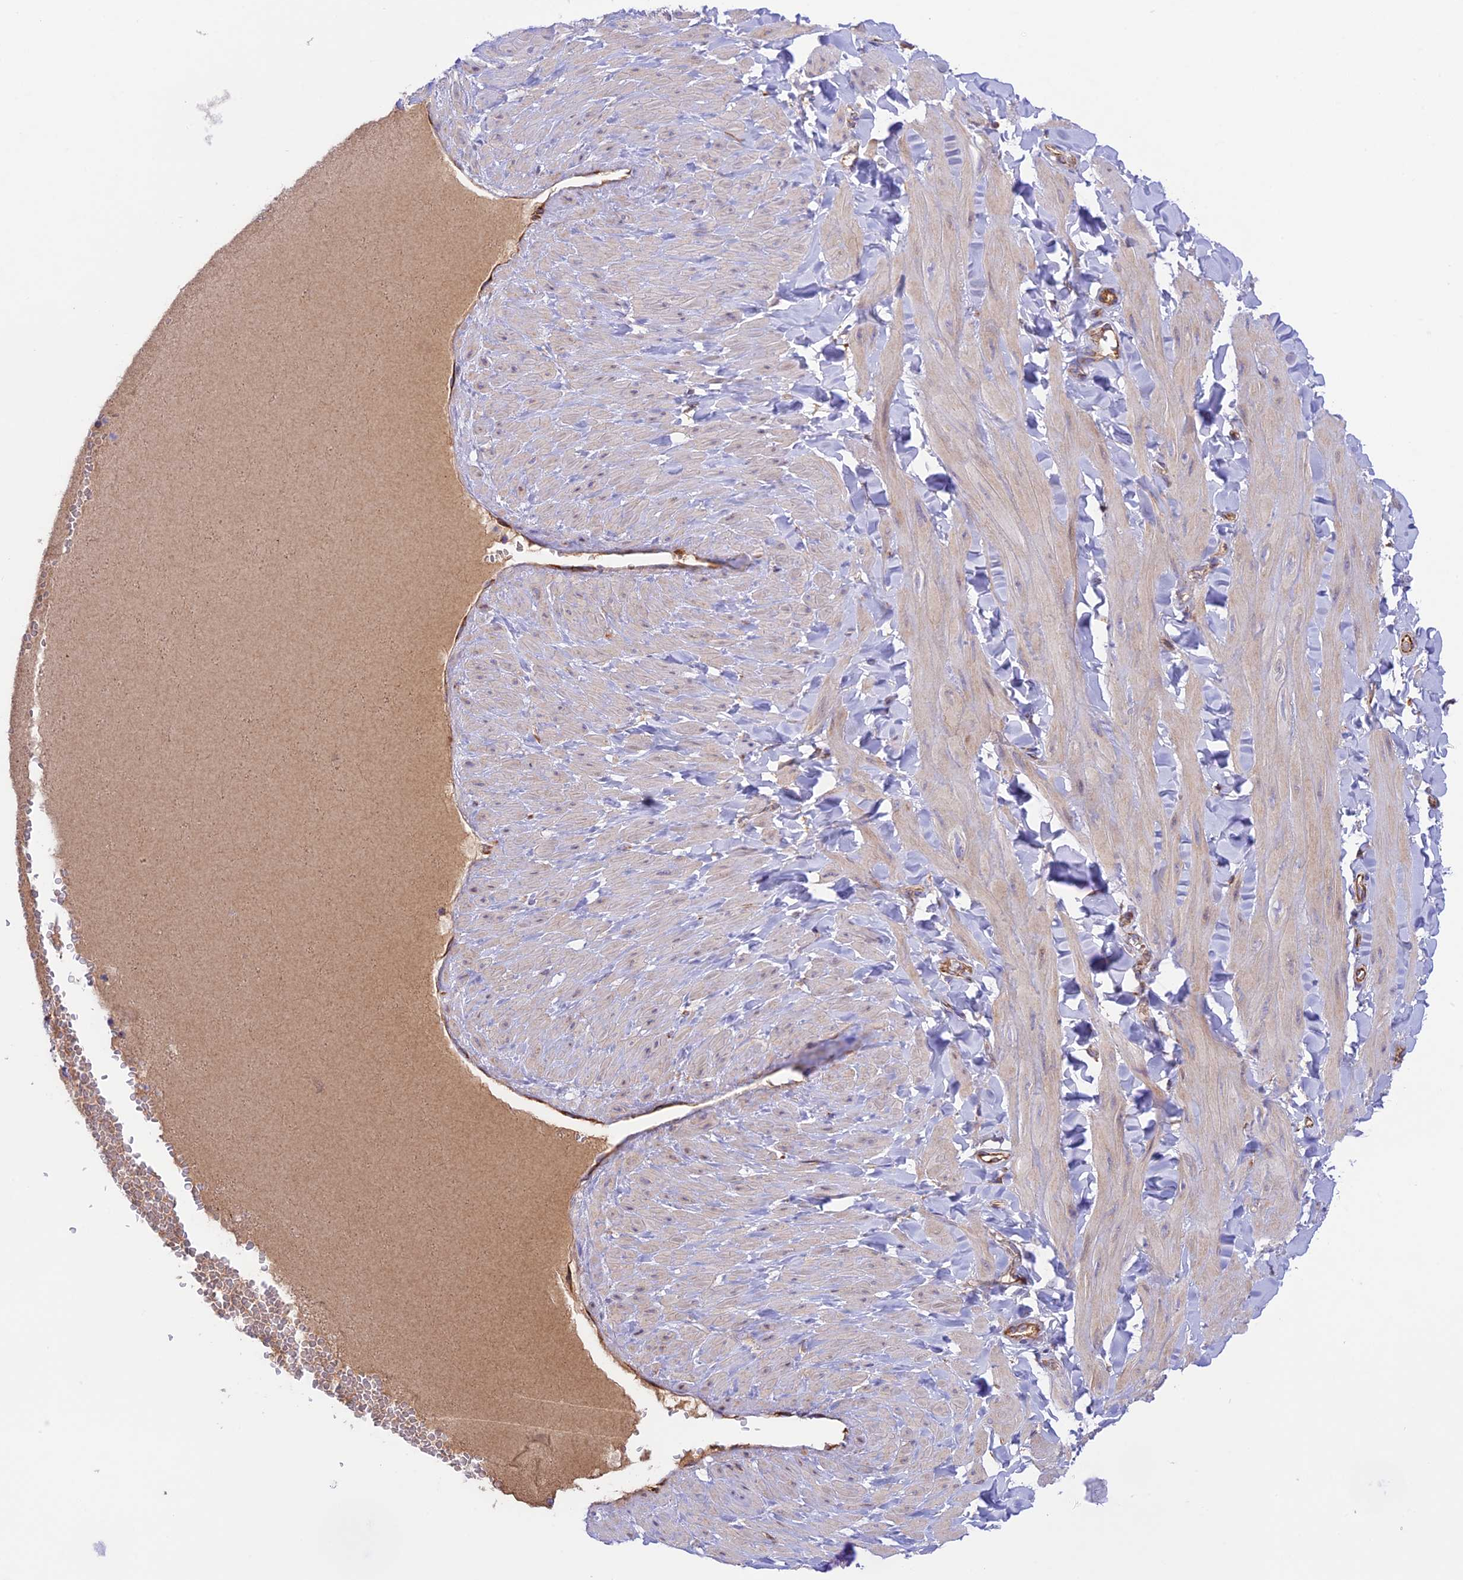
{"staining": {"intensity": "weak", "quantity": ">75%", "location": "cytoplasmic/membranous"}, "tissue": "adipose tissue", "cell_type": "Adipocytes", "image_type": "normal", "snomed": [{"axis": "morphology", "description": "Normal tissue, NOS"}, {"axis": "topography", "description": "Adipose tissue"}, {"axis": "topography", "description": "Vascular tissue"}, {"axis": "topography", "description": "Peripheral nerve tissue"}], "caption": "A brown stain labels weak cytoplasmic/membranous expression of a protein in adipocytes of normal adipose tissue. Ihc stains the protein of interest in brown and the nuclei are stained blue.", "gene": "UAP1L1", "patient": {"sex": "male", "age": 25}}